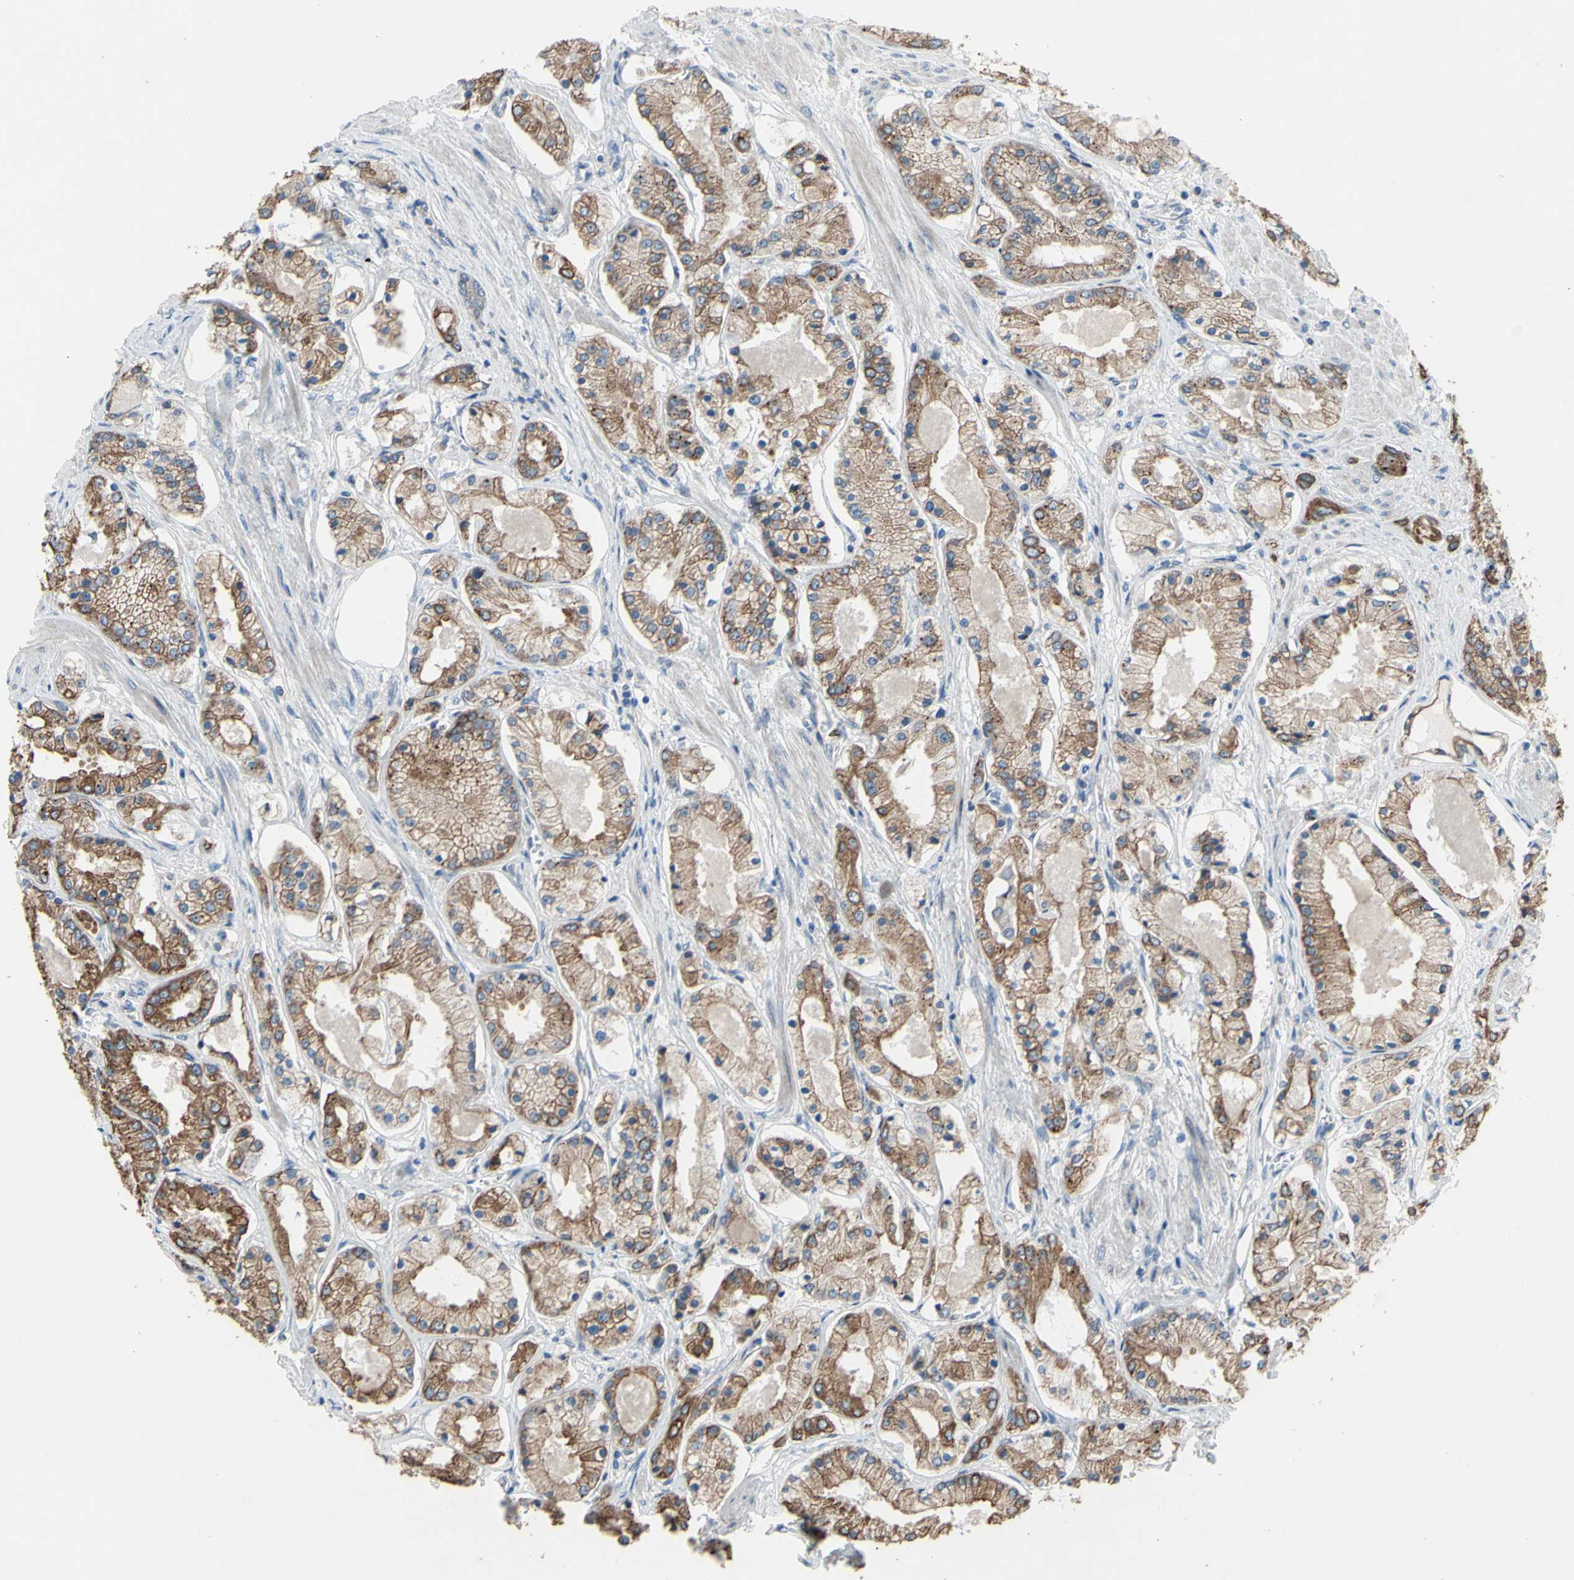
{"staining": {"intensity": "strong", "quantity": ">75%", "location": "cytoplasmic/membranous"}, "tissue": "prostate cancer", "cell_type": "Tumor cells", "image_type": "cancer", "snomed": [{"axis": "morphology", "description": "Adenocarcinoma, High grade"}, {"axis": "topography", "description": "Prostate"}], "caption": "Immunohistochemistry histopathology image of human prostate cancer stained for a protein (brown), which demonstrates high levels of strong cytoplasmic/membranous staining in about >75% of tumor cells.", "gene": "GRAMD2B", "patient": {"sex": "male", "age": 66}}